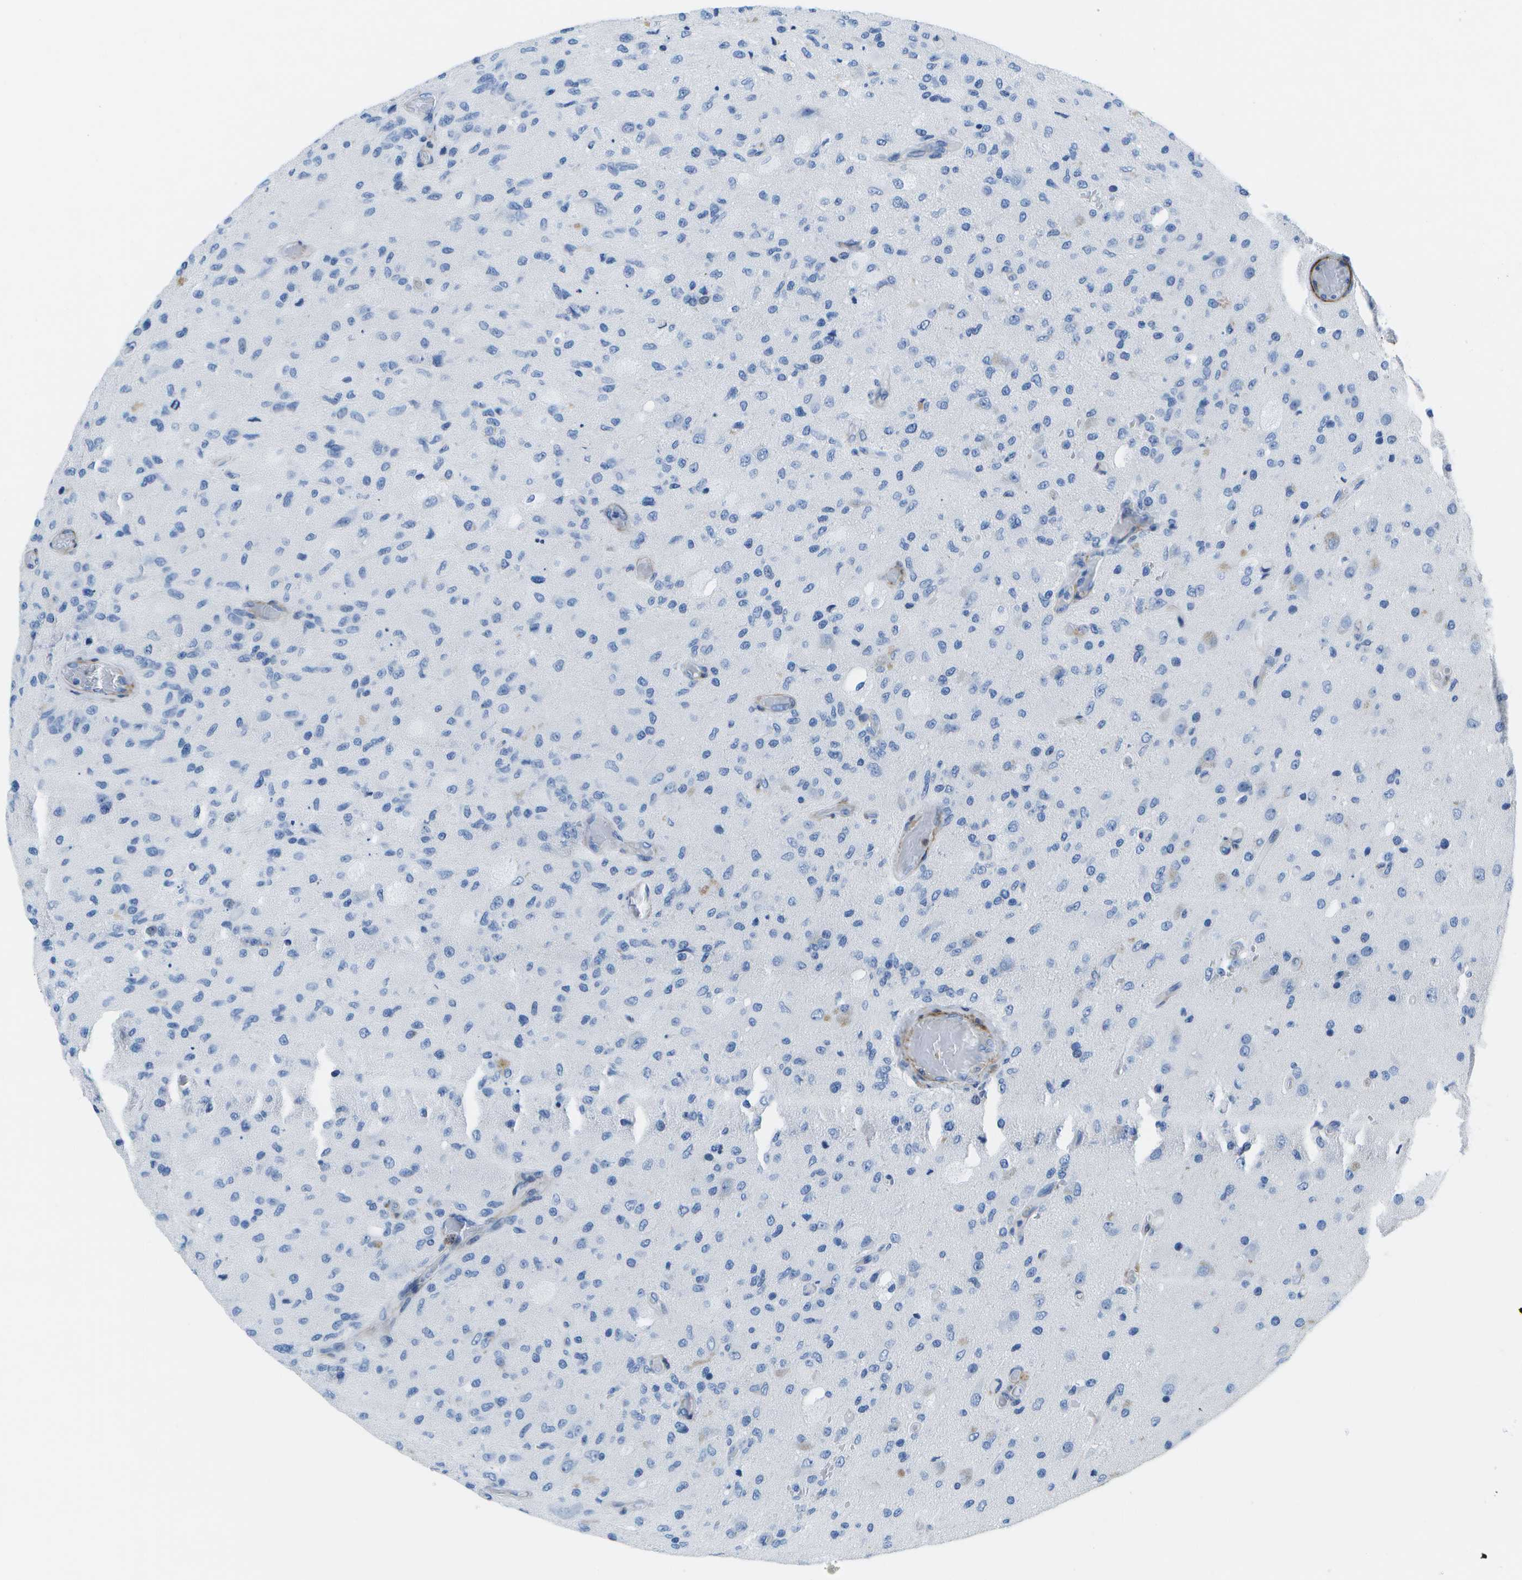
{"staining": {"intensity": "negative", "quantity": "none", "location": "none"}, "tissue": "glioma", "cell_type": "Tumor cells", "image_type": "cancer", "snomed": [{"axis": "morphology", "description": "Normal tissue, NOS"}, {"axis": "morphology", "description": "Glioma, malignant, High grade"}, {"axis": "topography", "description": "Cerebral cortex"}], "caption": "An image of human glioma is negative for staining in tumor cells. (Brightfield microscopy of DAB immunohistochemistry at high magnification).", "gene": "ADGRG6", "patient": {"sex": "male", "age": 77}}